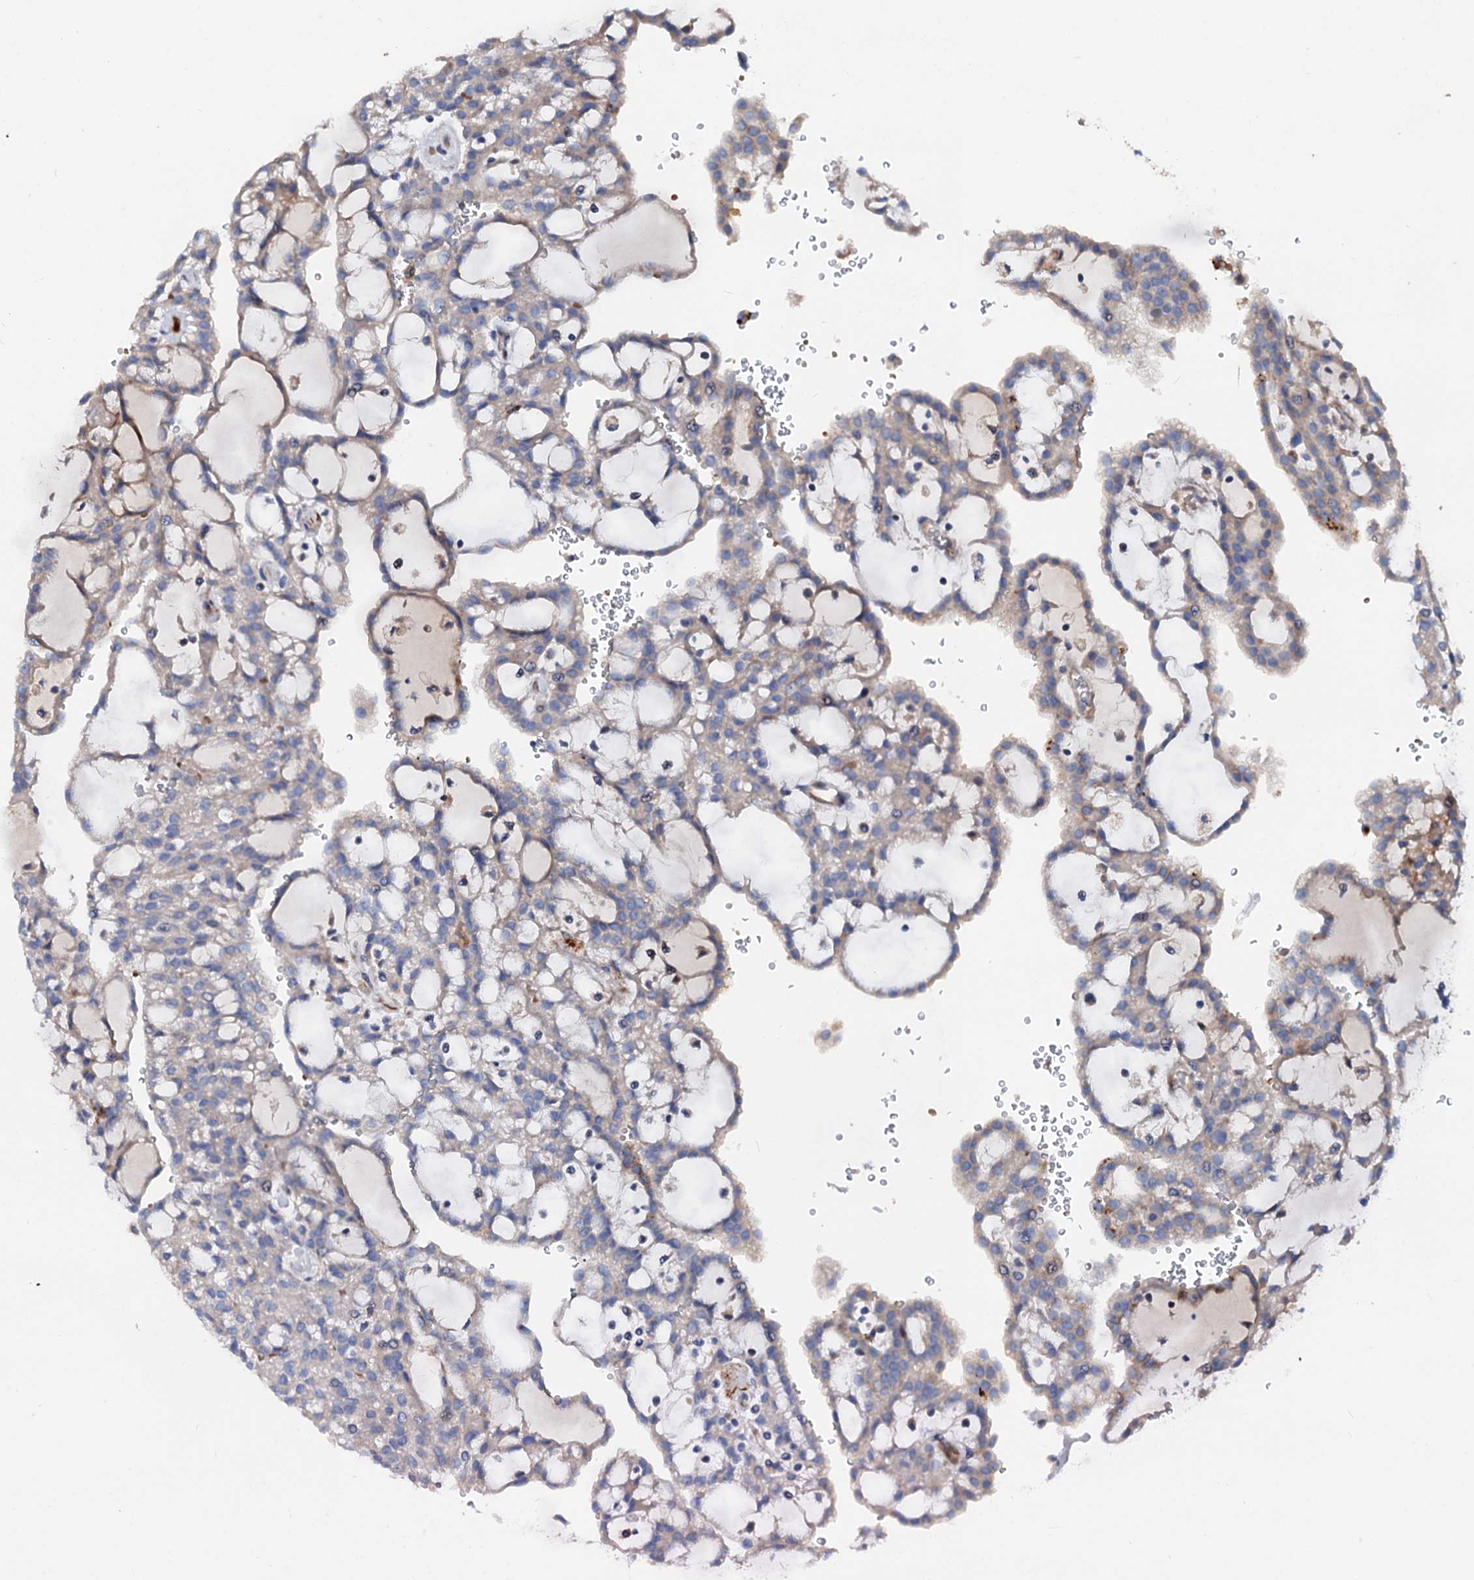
{"staining": {"intensity": "weak", "quantity": "<25%", "location": "cytoplasmic/membranous"}, "tissue": "renal cancer", "cell_type": "Tumor cells", "image_type": "cancer", "snomed": [{"axis": "morphology", "description": "Adenocarcinoma, NOS"}, {"axis": "topography", "description": "Kidney"}], "caption": "Immunohistochemical staining of human renal cancer (adenocarcinoma) shows no significant staining in tumor cells.", "gene": "SLC10A7", "patient": {"sex": "male", "age": 63}}